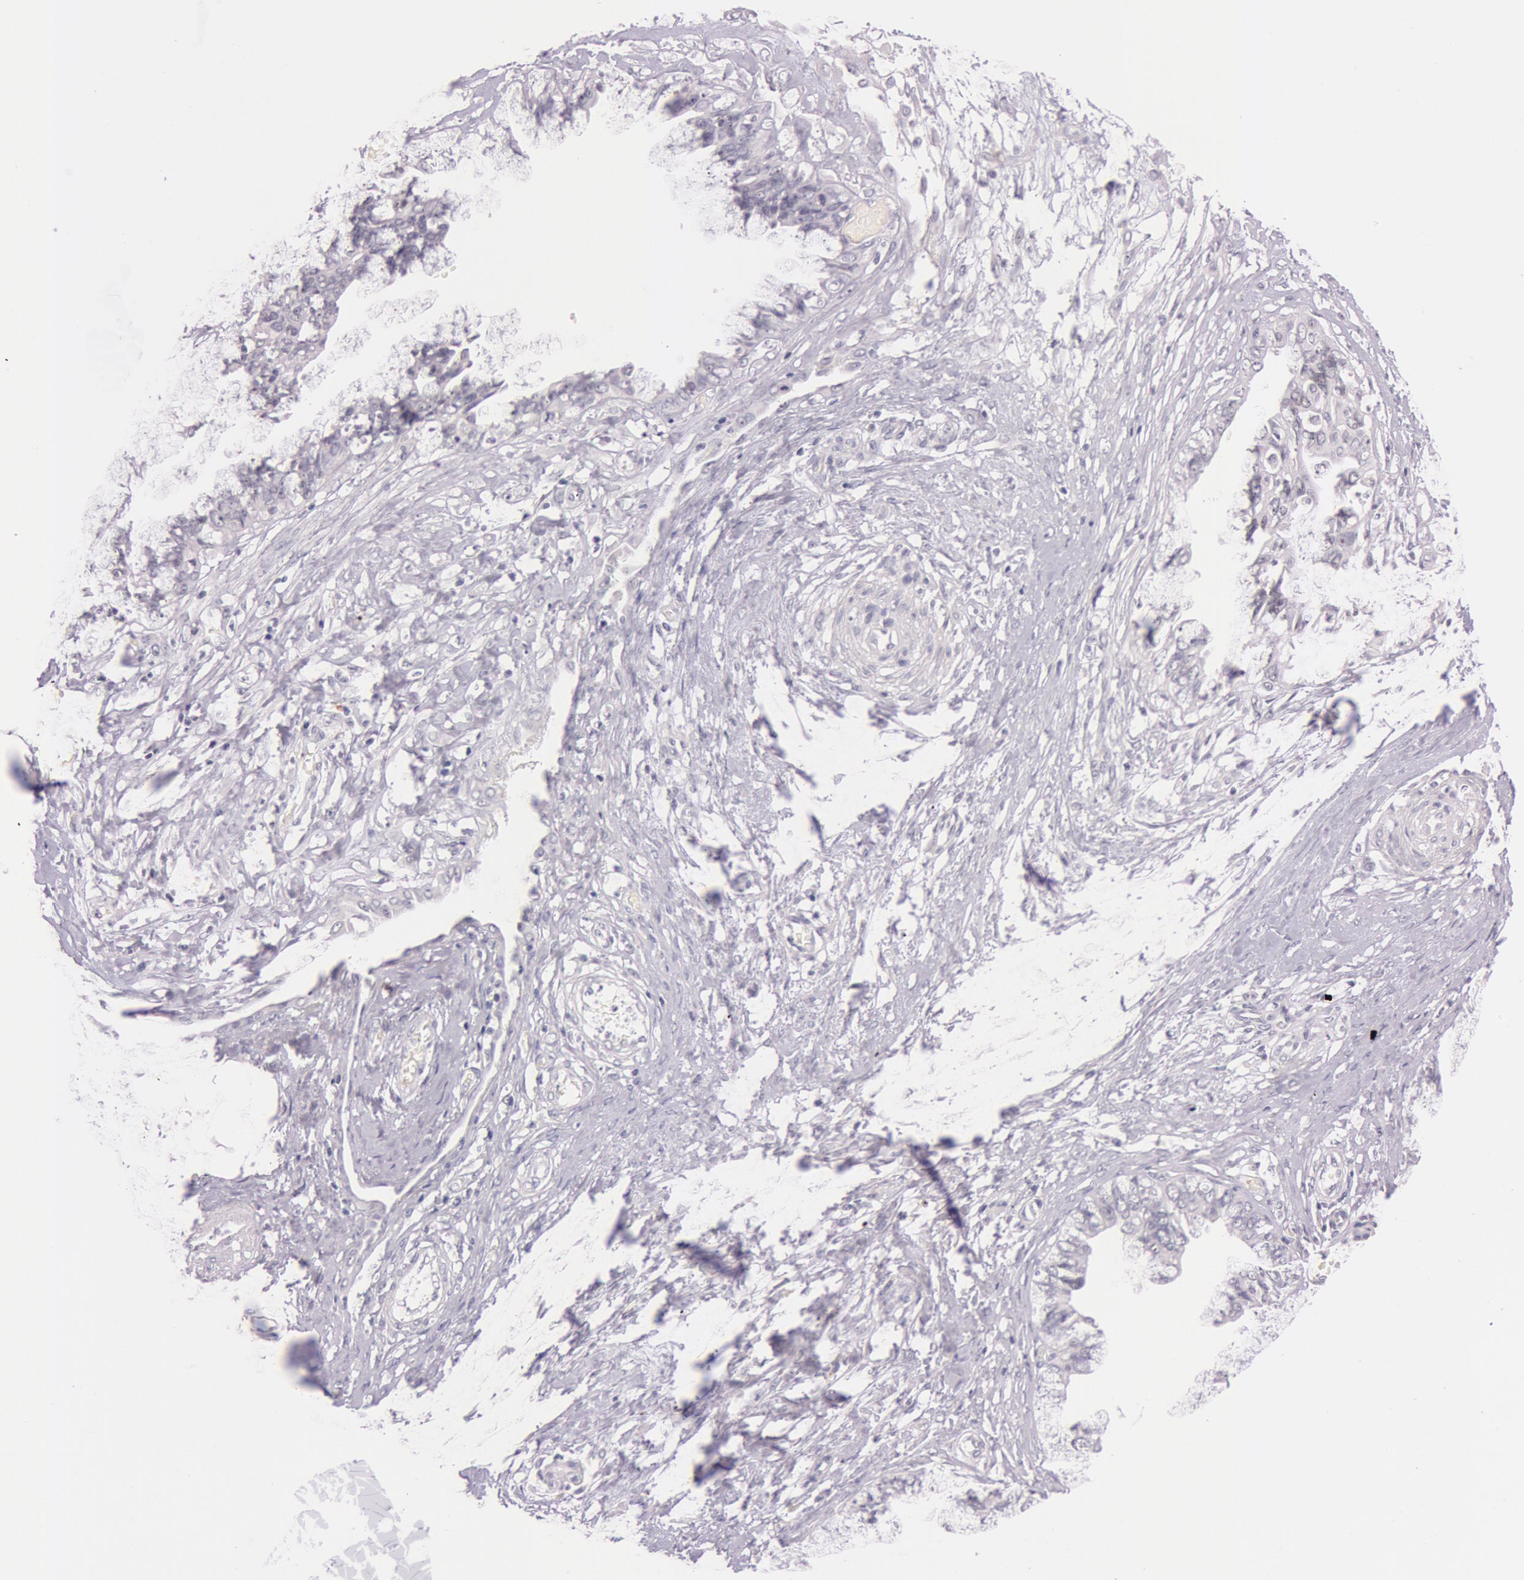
{"staining": {"intensity": "moderate", "quantity": "<25%", "location": "nuclear"}, "tissue": "ovarian cancer", "cell_type": "Tumor cells", "image_type": "cancer", "snomed": [{"axis": "morphology", "description": "Cystadenocarcinoma, serous, NOS"}, {"axis": "topography", "description": "Ovary"}], "caption": "Tumor cells demonstrate moderate nuclear expression in approximately <25% of cells in ovarian cancer (serous cystadenocarcinoma). Nuclei are stained in blue.", "gene": "FBL", "patient": {"sex": "female", "age": 64}}